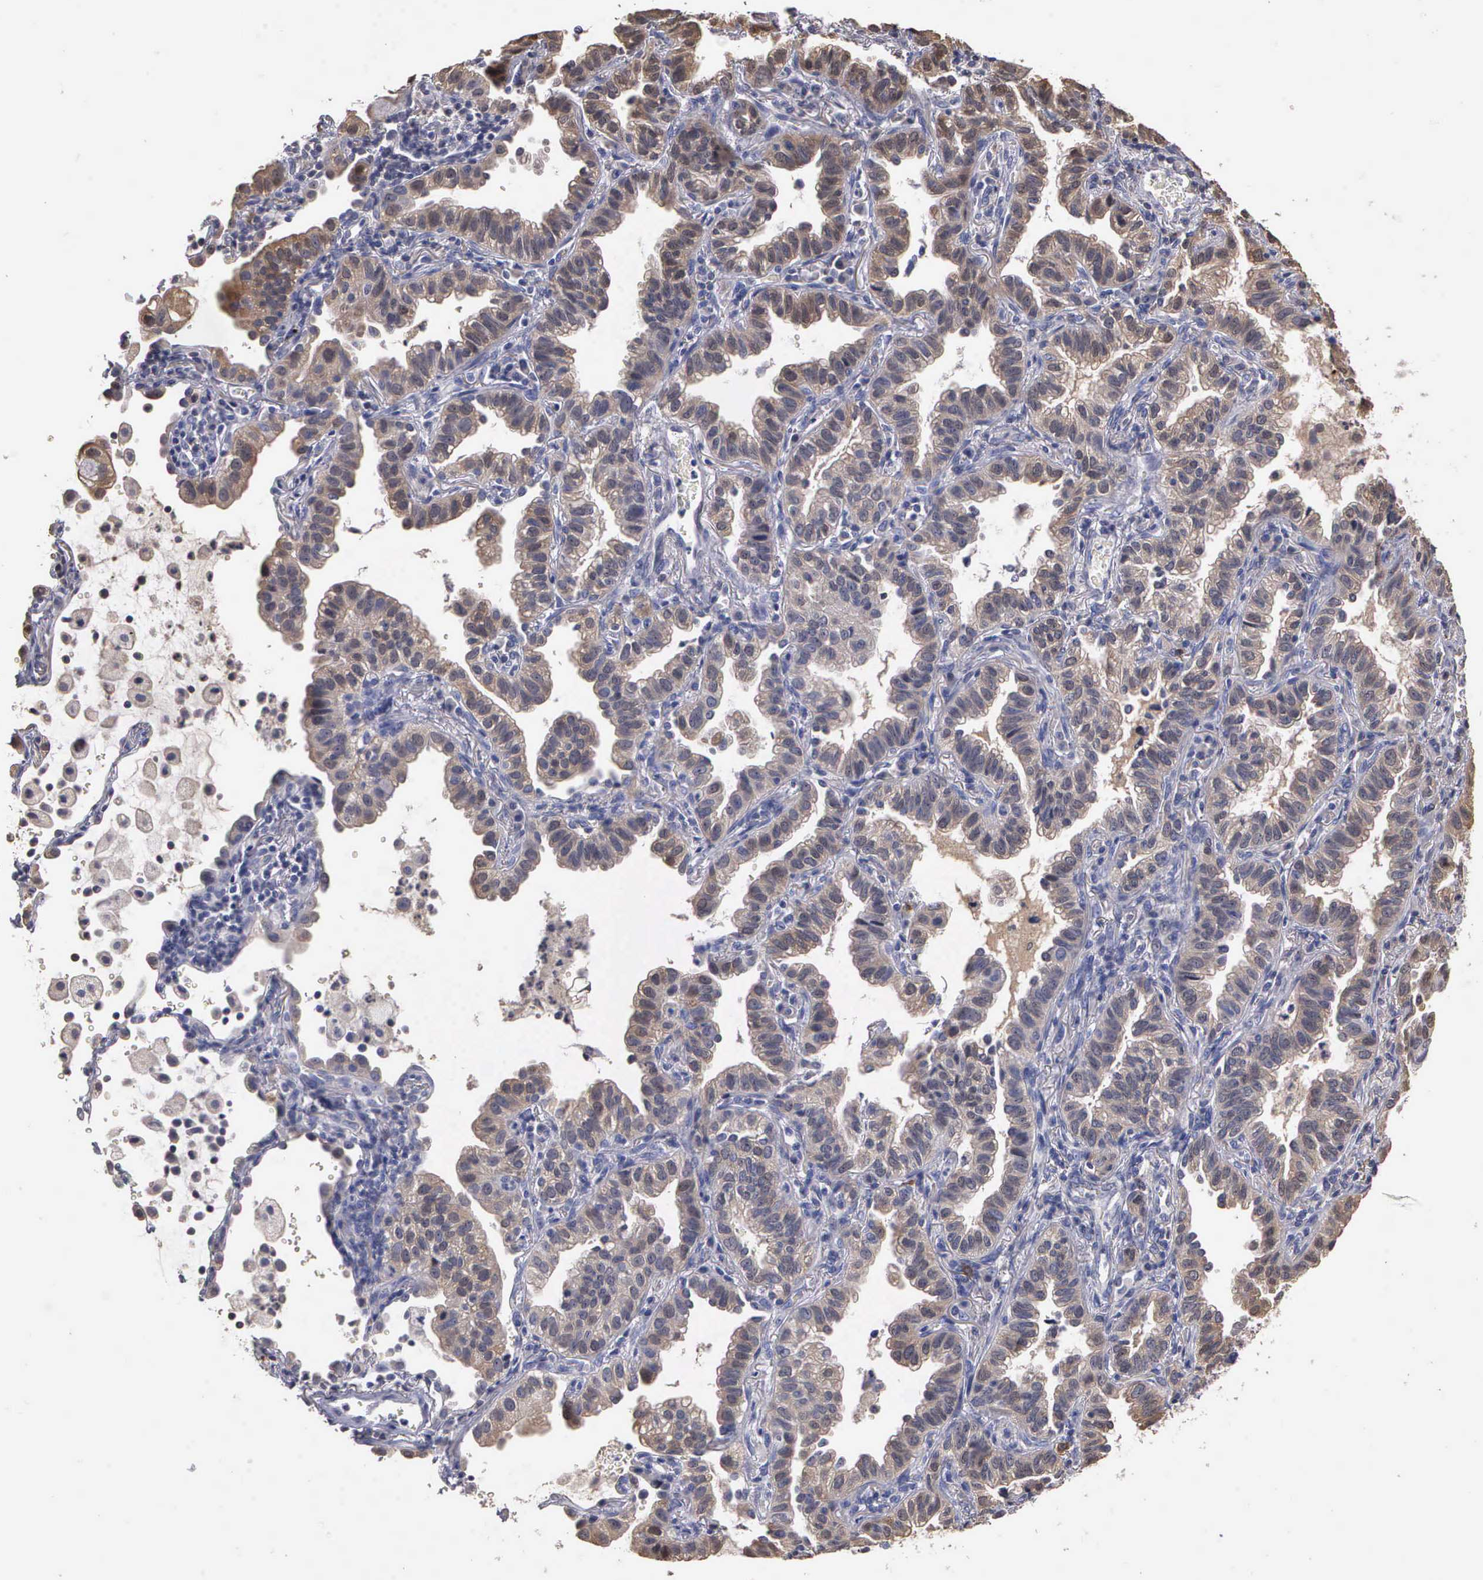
{"staining": {"intensity": "weak", "quantity": "25%-75%", "location": "cytoplasmic/membranous"}, "tissue": "lung cancer", "cell_type": "Tumor cells", "image_type": "cancer", "snomed": [{"axis": "morphology", "description": "Adenocarcinoma, NOS"}, {"axis": "topography", "description": "Lung"}], "caption": "Human lung cancer stained for a protein (brown) displays weak cytoplasmic/membranous positive expression in about 25%-75% of tumor cells.", "gene": "ENO3", "patient": {"sex": "female", "age": 50}}